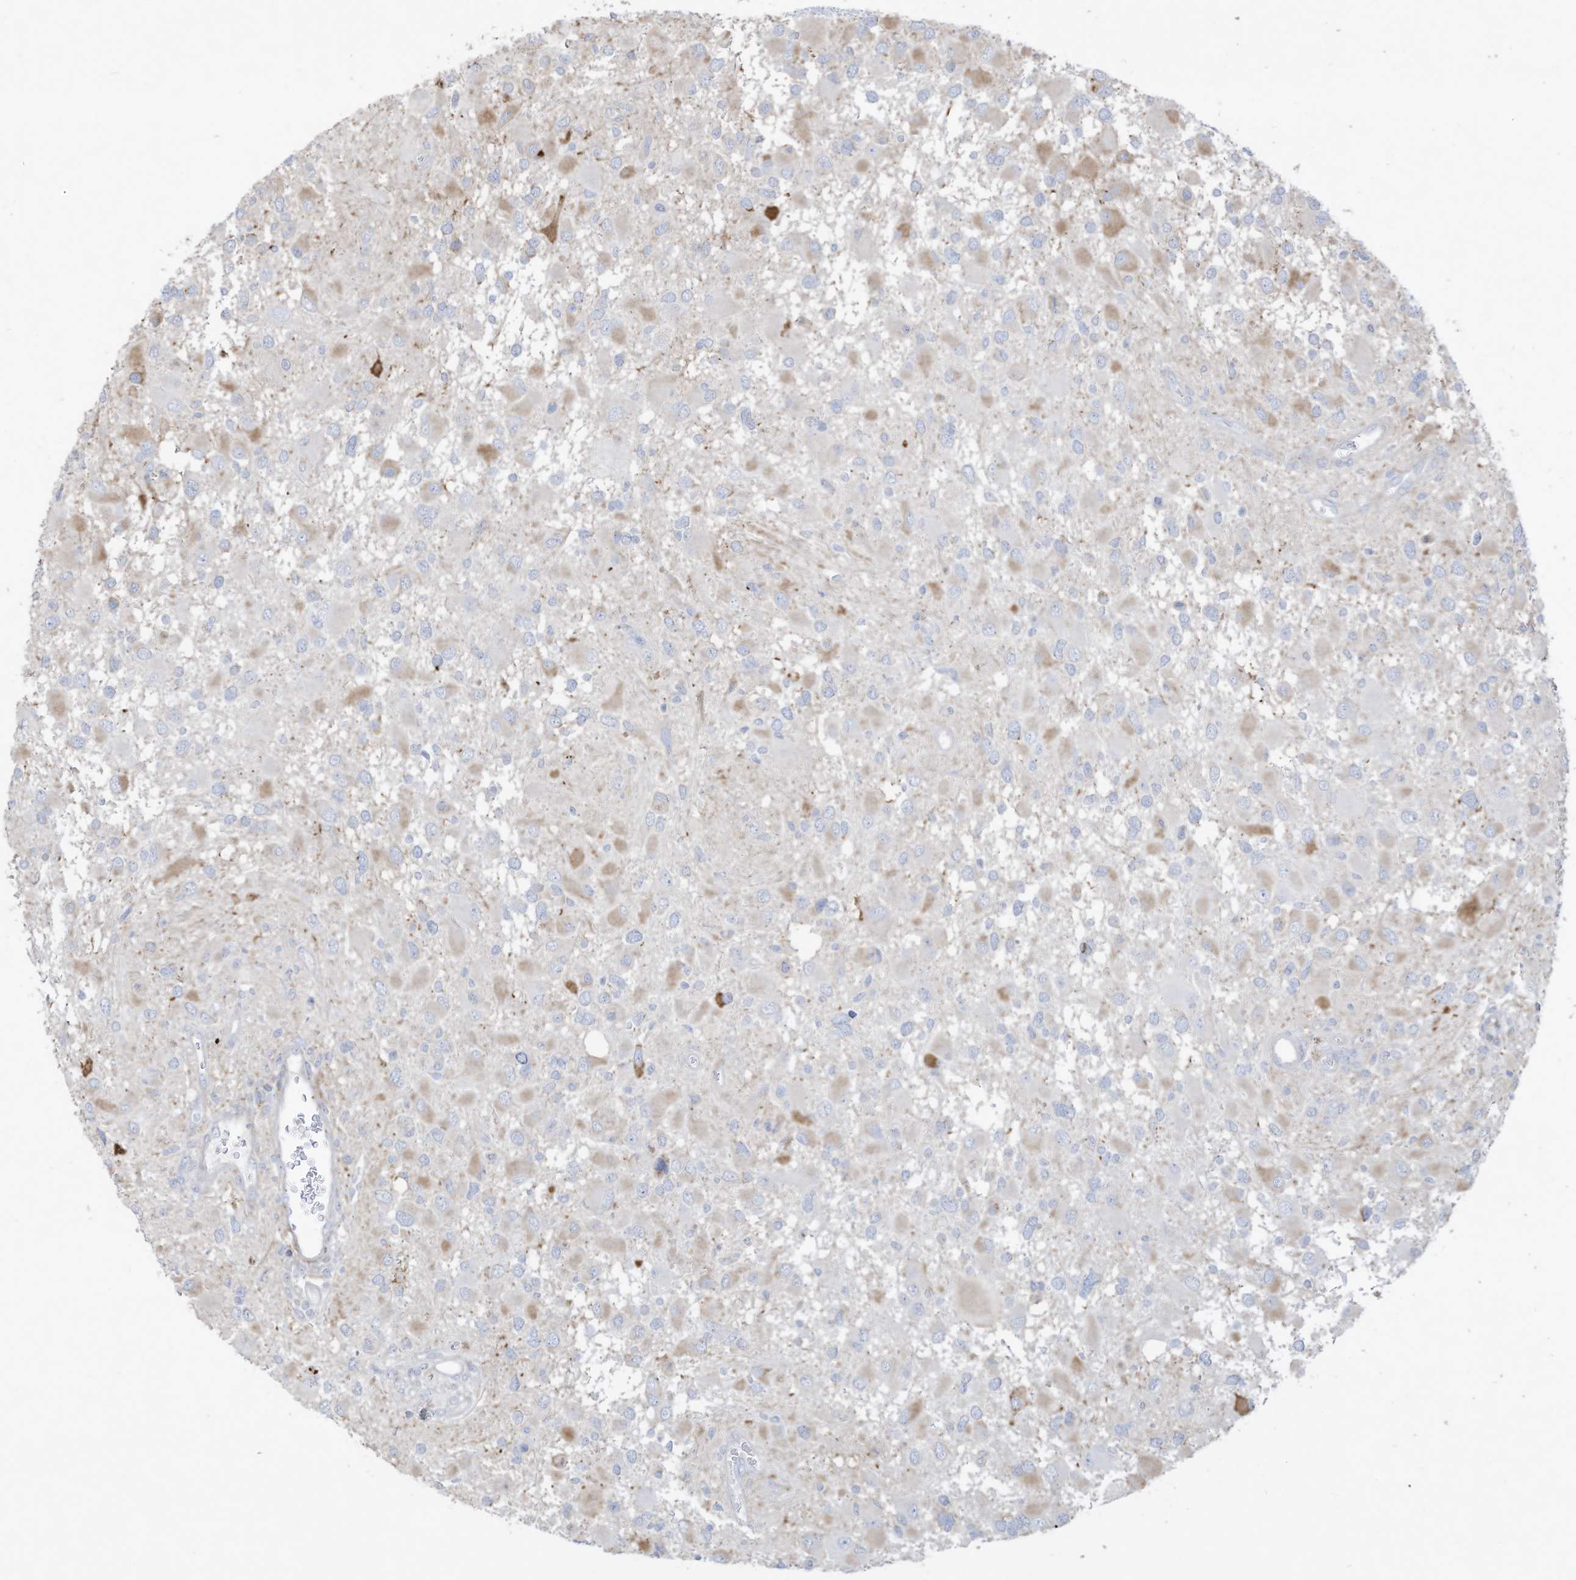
{"staining": {"intensity": "negative", "quantity": "none", "location": "none"}, "tissue": "glioma", "cell_type": "Tumor cells", "image_type": "cancer", "snomed": [{"axis": "morphology", "description": "Glioma, malignant, High grade"}, {"axis": "topography", "description": "Brain"}], "caption": "Malignant high-grade glioma was stained to show a protein in brown. There is no significant positivity in tumor cells.", "gene": "THNSL2", "patient": {"sex": "male", "age": 53}}